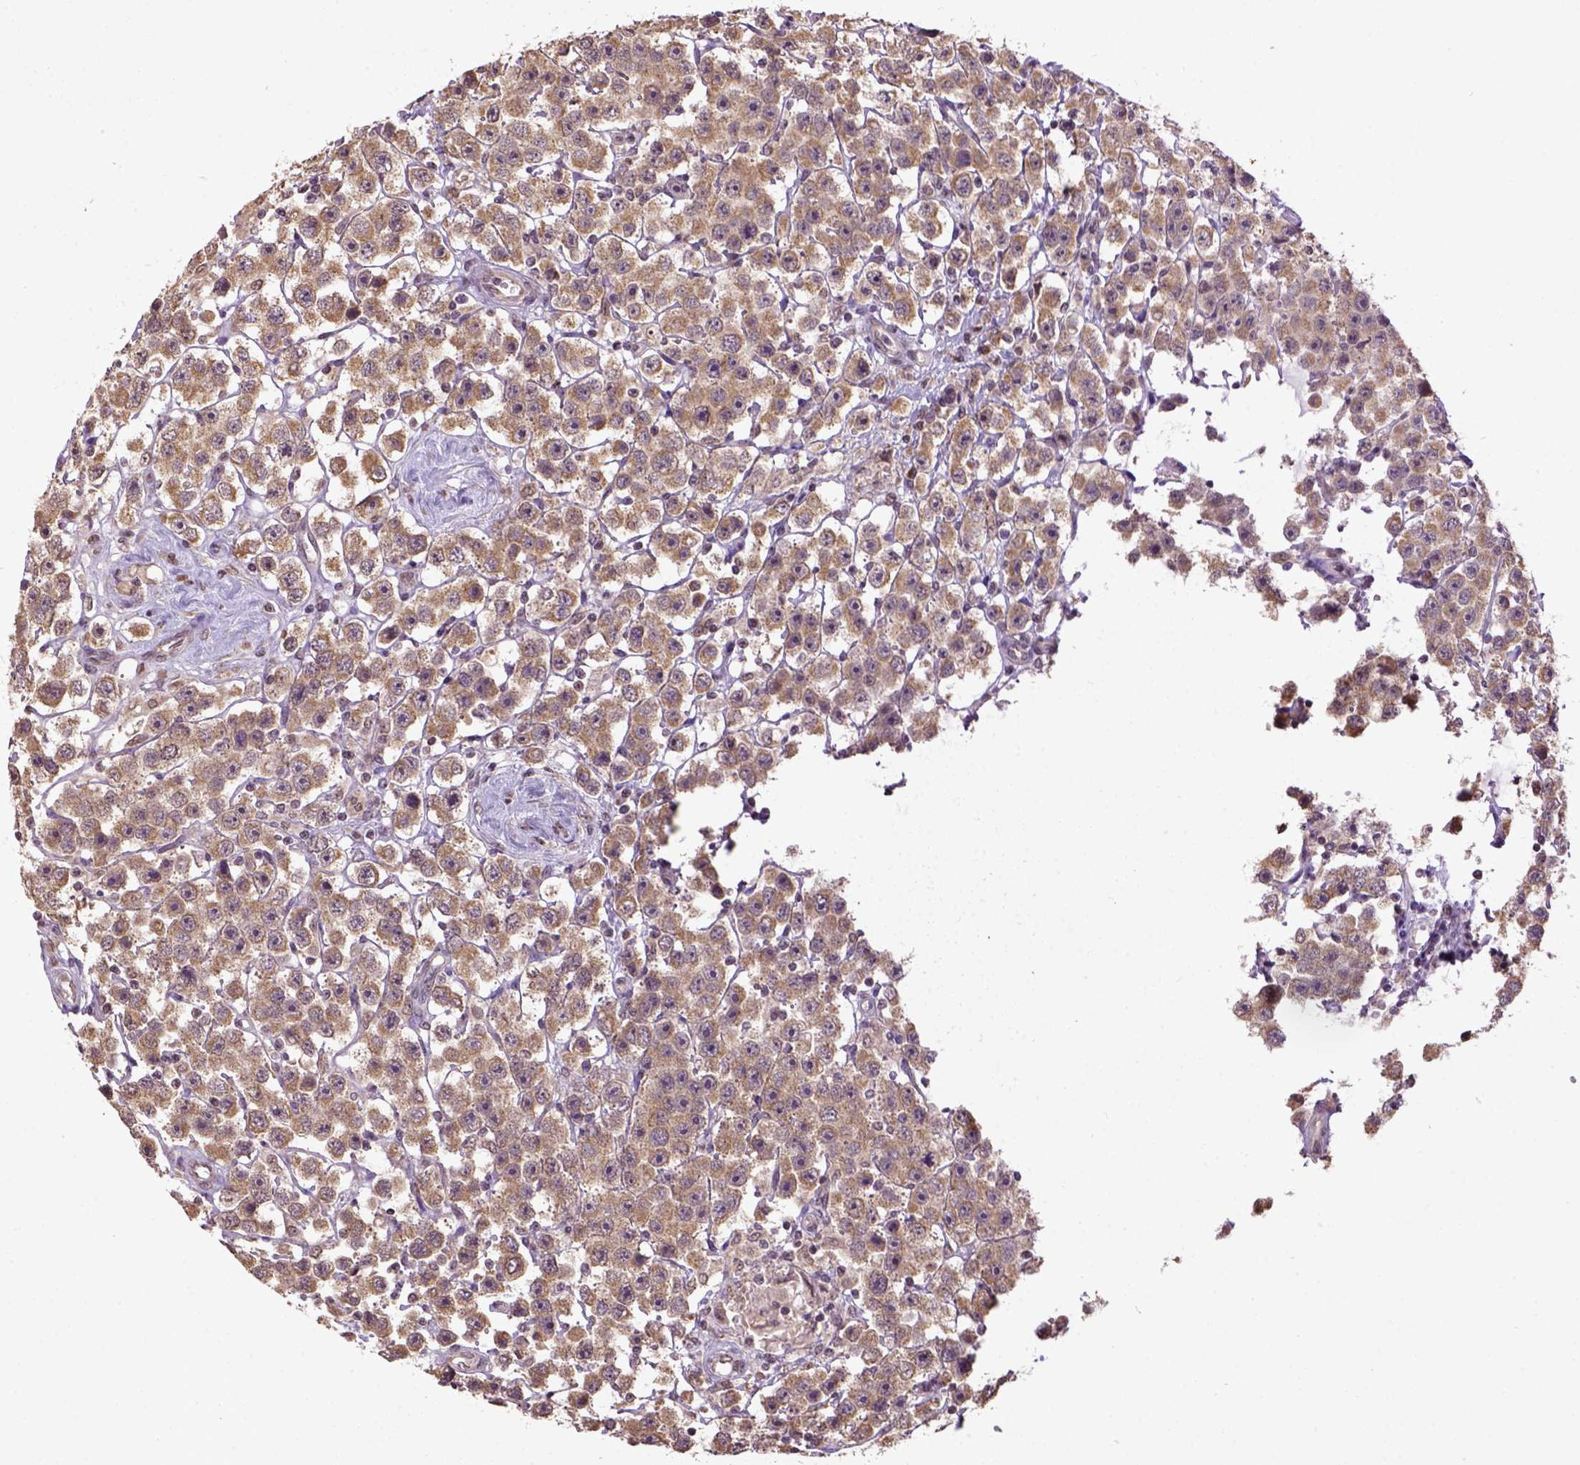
{"staining": {"intensity": "moderate", "quantity": "25%-75%", "location": "cytoplasmic/membranous"}, "tissue": "testis cancer", "cell_type": "Tumor cells", "image_type": "cancer", "snomed": [{"axis": "morphology", "description": "Seminoma, NOS"}, {"axis": "topography", "description": "Testis"}], "caption": "Brown immunohistochemical staining in testis seminoma shows moderate cytoplasmic/membranous staining in approximately 25%-75% of tumor cells. The protein is shown in brown color, while the nuclei are stained blue.", "gene": "WDR17", "patient": {"sex": "male", "age": 45}}